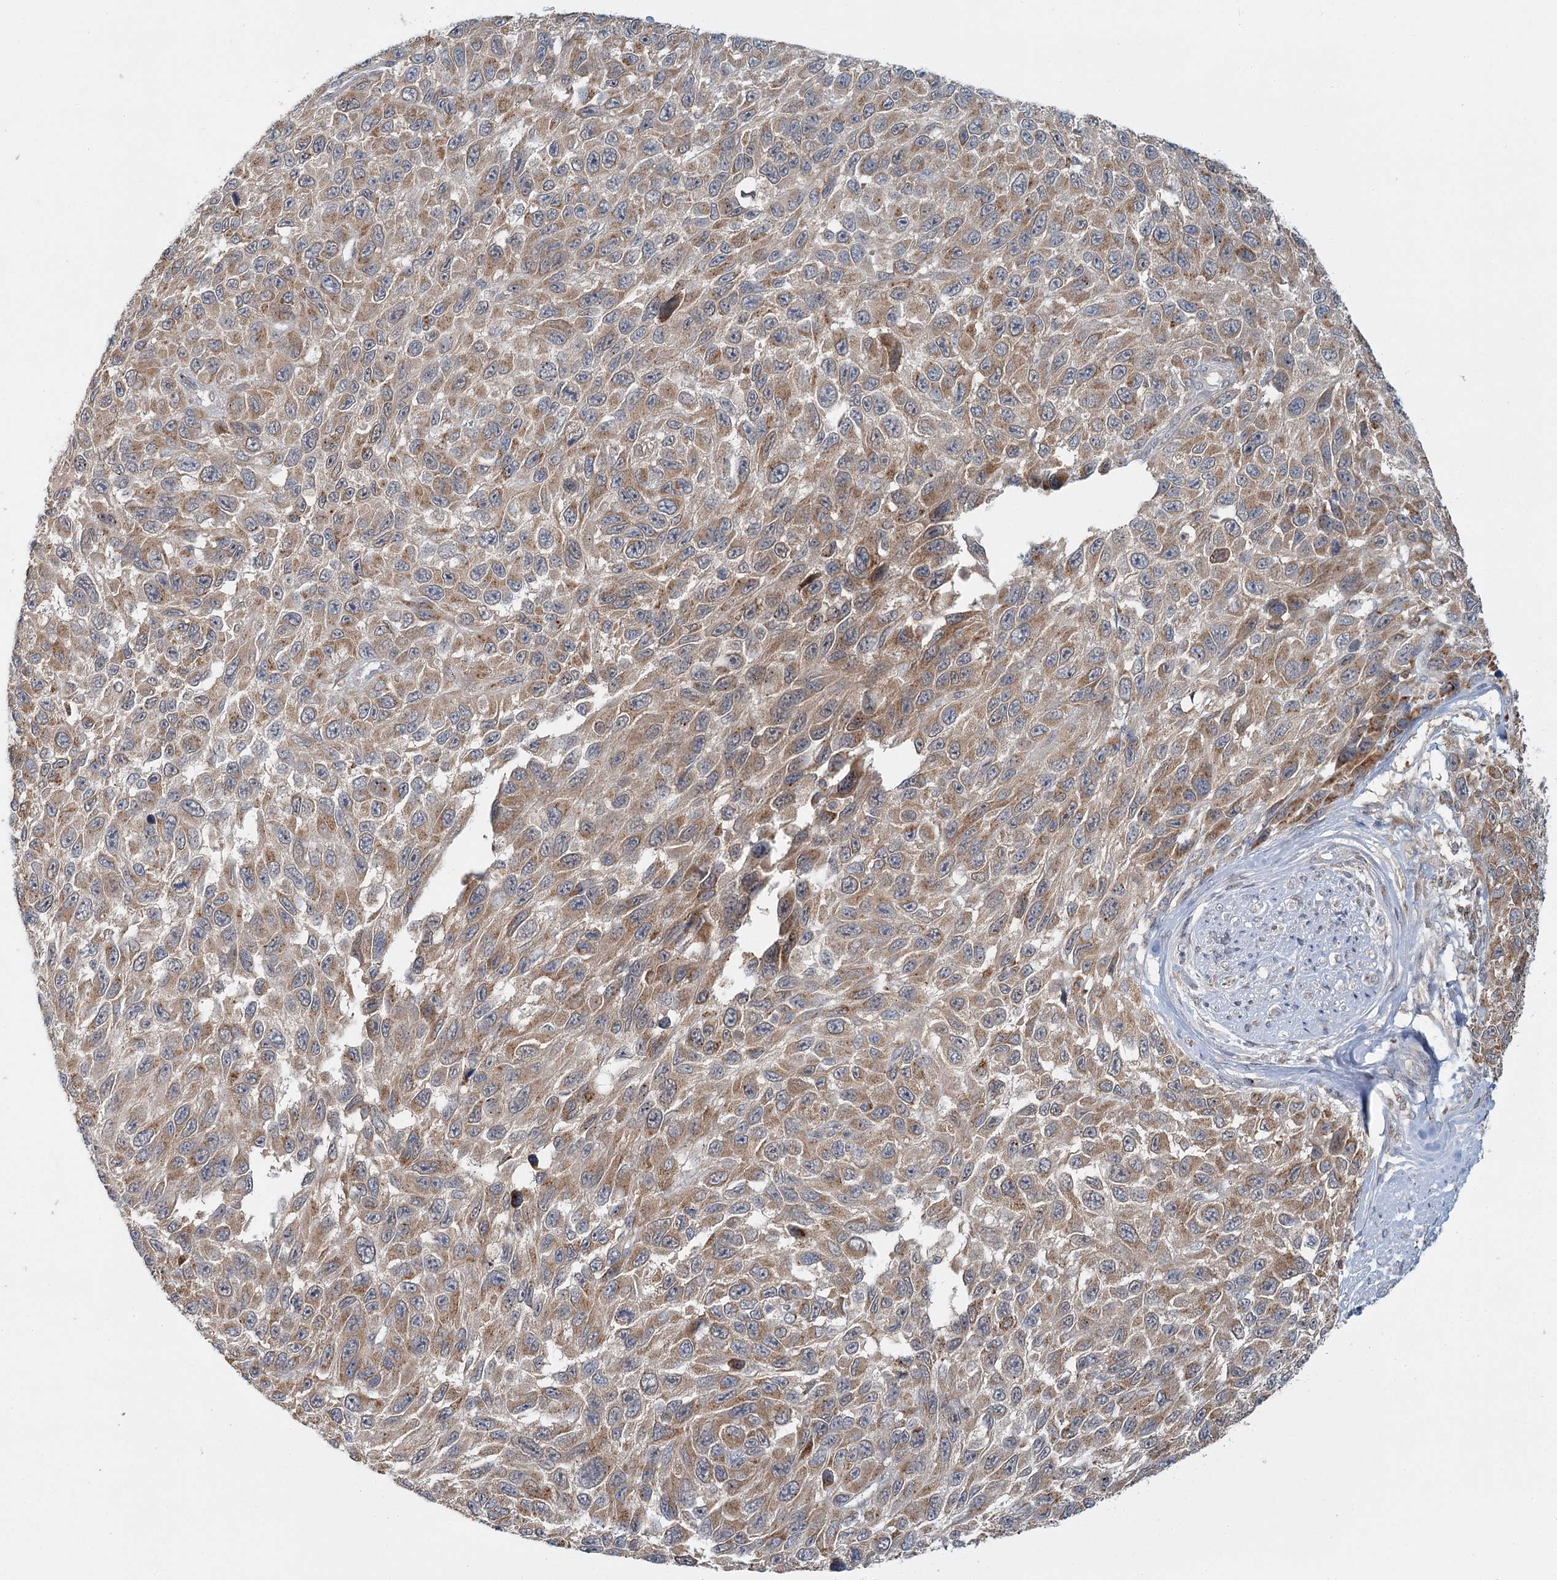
{"staining": {"intensity": "moderate", "quantity": ">75%", "location": "cytoplasmic/membranous"}, "tissue": "melanoma", "cell_type": "Tumor cells", "image_type": "cancer", "snomed": [{"axis": "morphology", "description": "Normal tissue, NOS"}, {"axis": "morphology", "description": "Malignant melanoma, NOS"}, {"axis": "topography", "description": "Skin"}], "caption": "Malignant melanoma stained with DAB immunohistochemistry (IHC) exhibits medium levels of moderate cytoplasmic/membranous positivity in about >75% of tumor cells.", "gene": "ADK", "patient": {"sex": "female", "age": 96}}